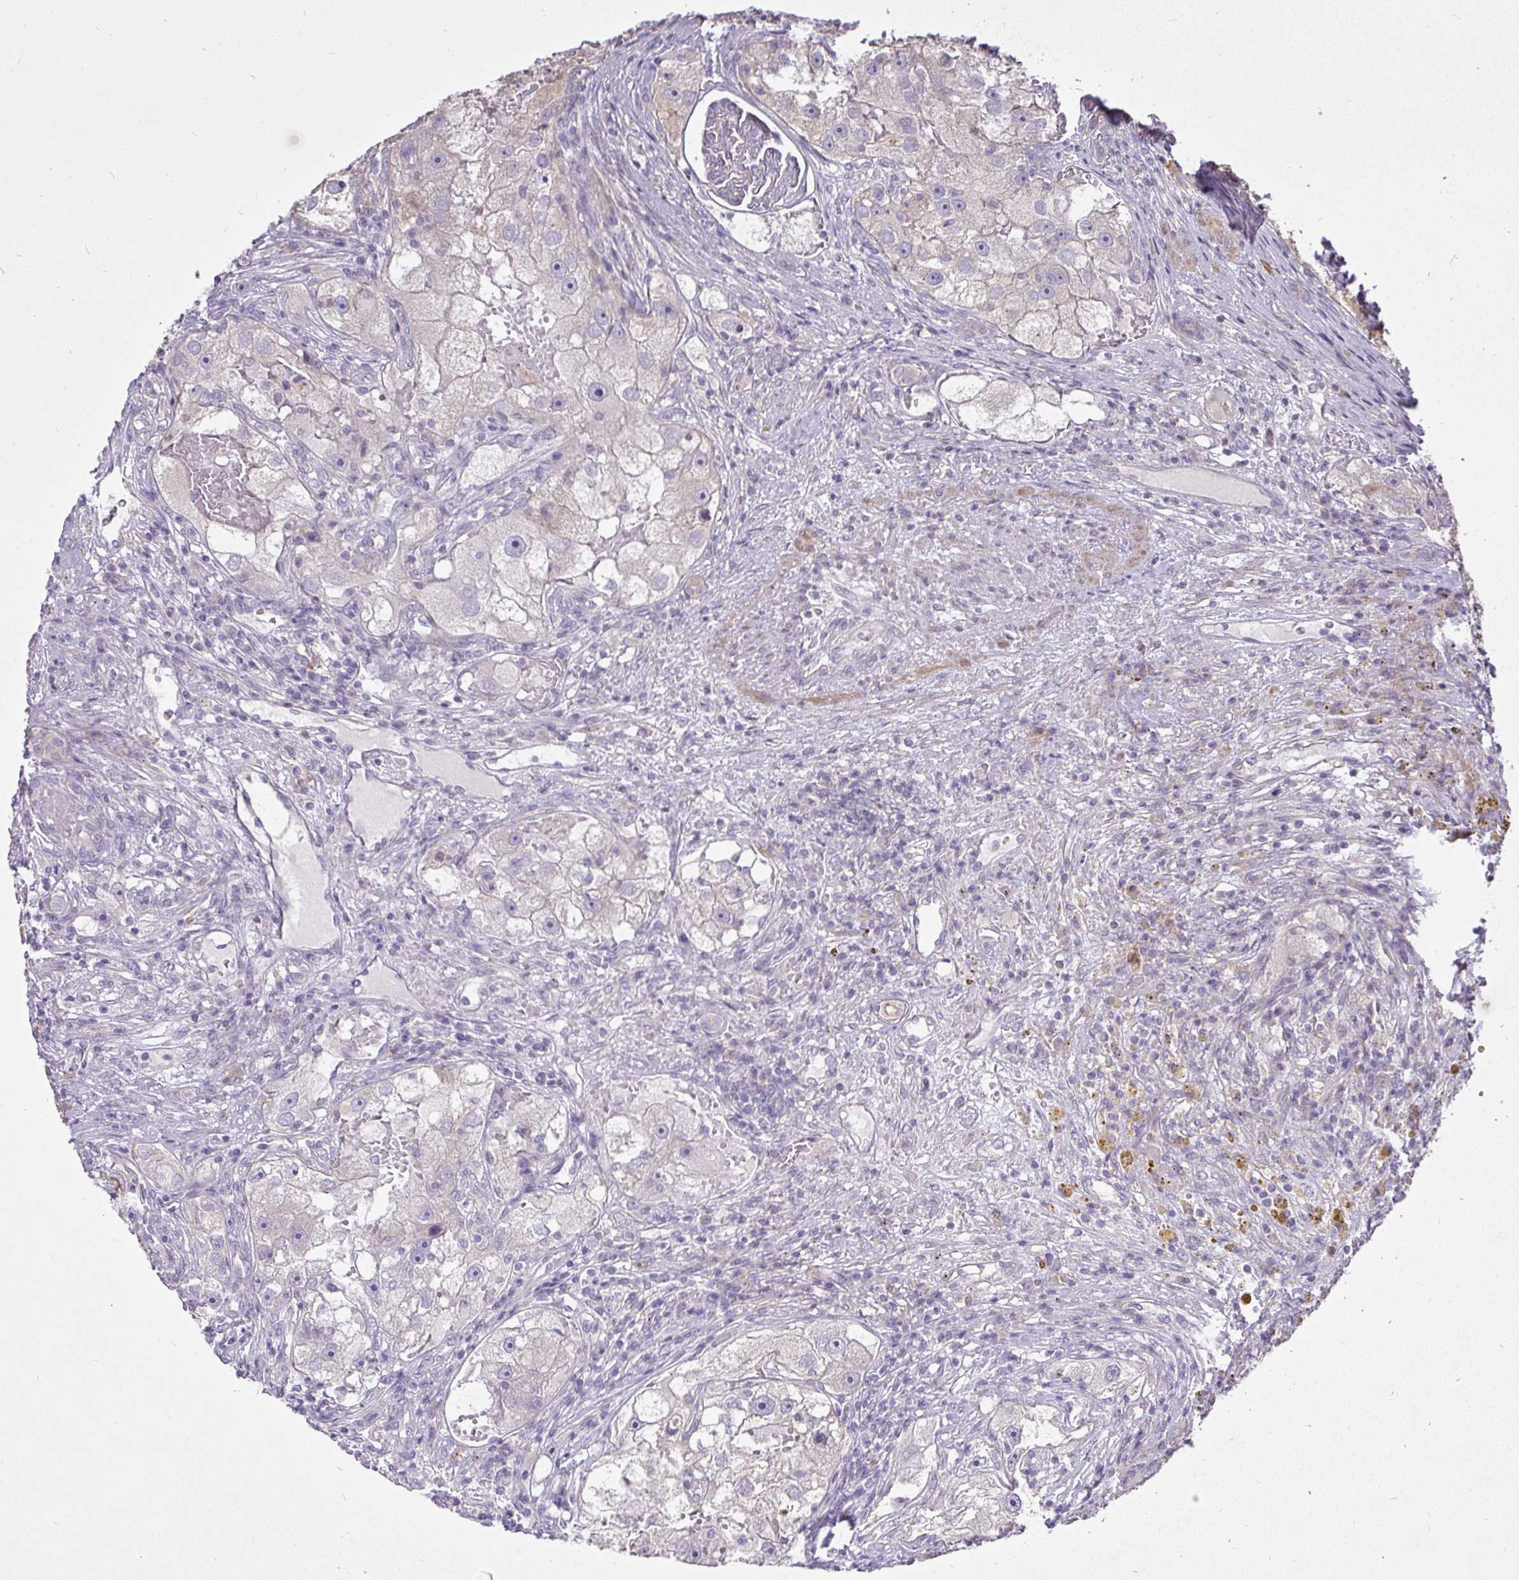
{"staining": {"intensity": "weak", "quantity": "<25%", "location": "cytoplasmic/membranous"}, "tissue": "renal cancer", "cell_type": "Tumor cells", "image_type": "cancer", "snomed": [{"axis": "morphology", "description": "Adenocarcinoma, NOS"}, {"axis": "topography", "description": "Kidney"}], "caption": "A high-resolution micrograph shows immunohistochemistry (IHC) staining of renal adenocarcinoma, which displays no significant expression in tumor cells. (Brightfield microscopy of DAB immunohistochemistry at high magnification).", "gene": "STRIP1", "patient": {"sex": "male", "age": 63}}